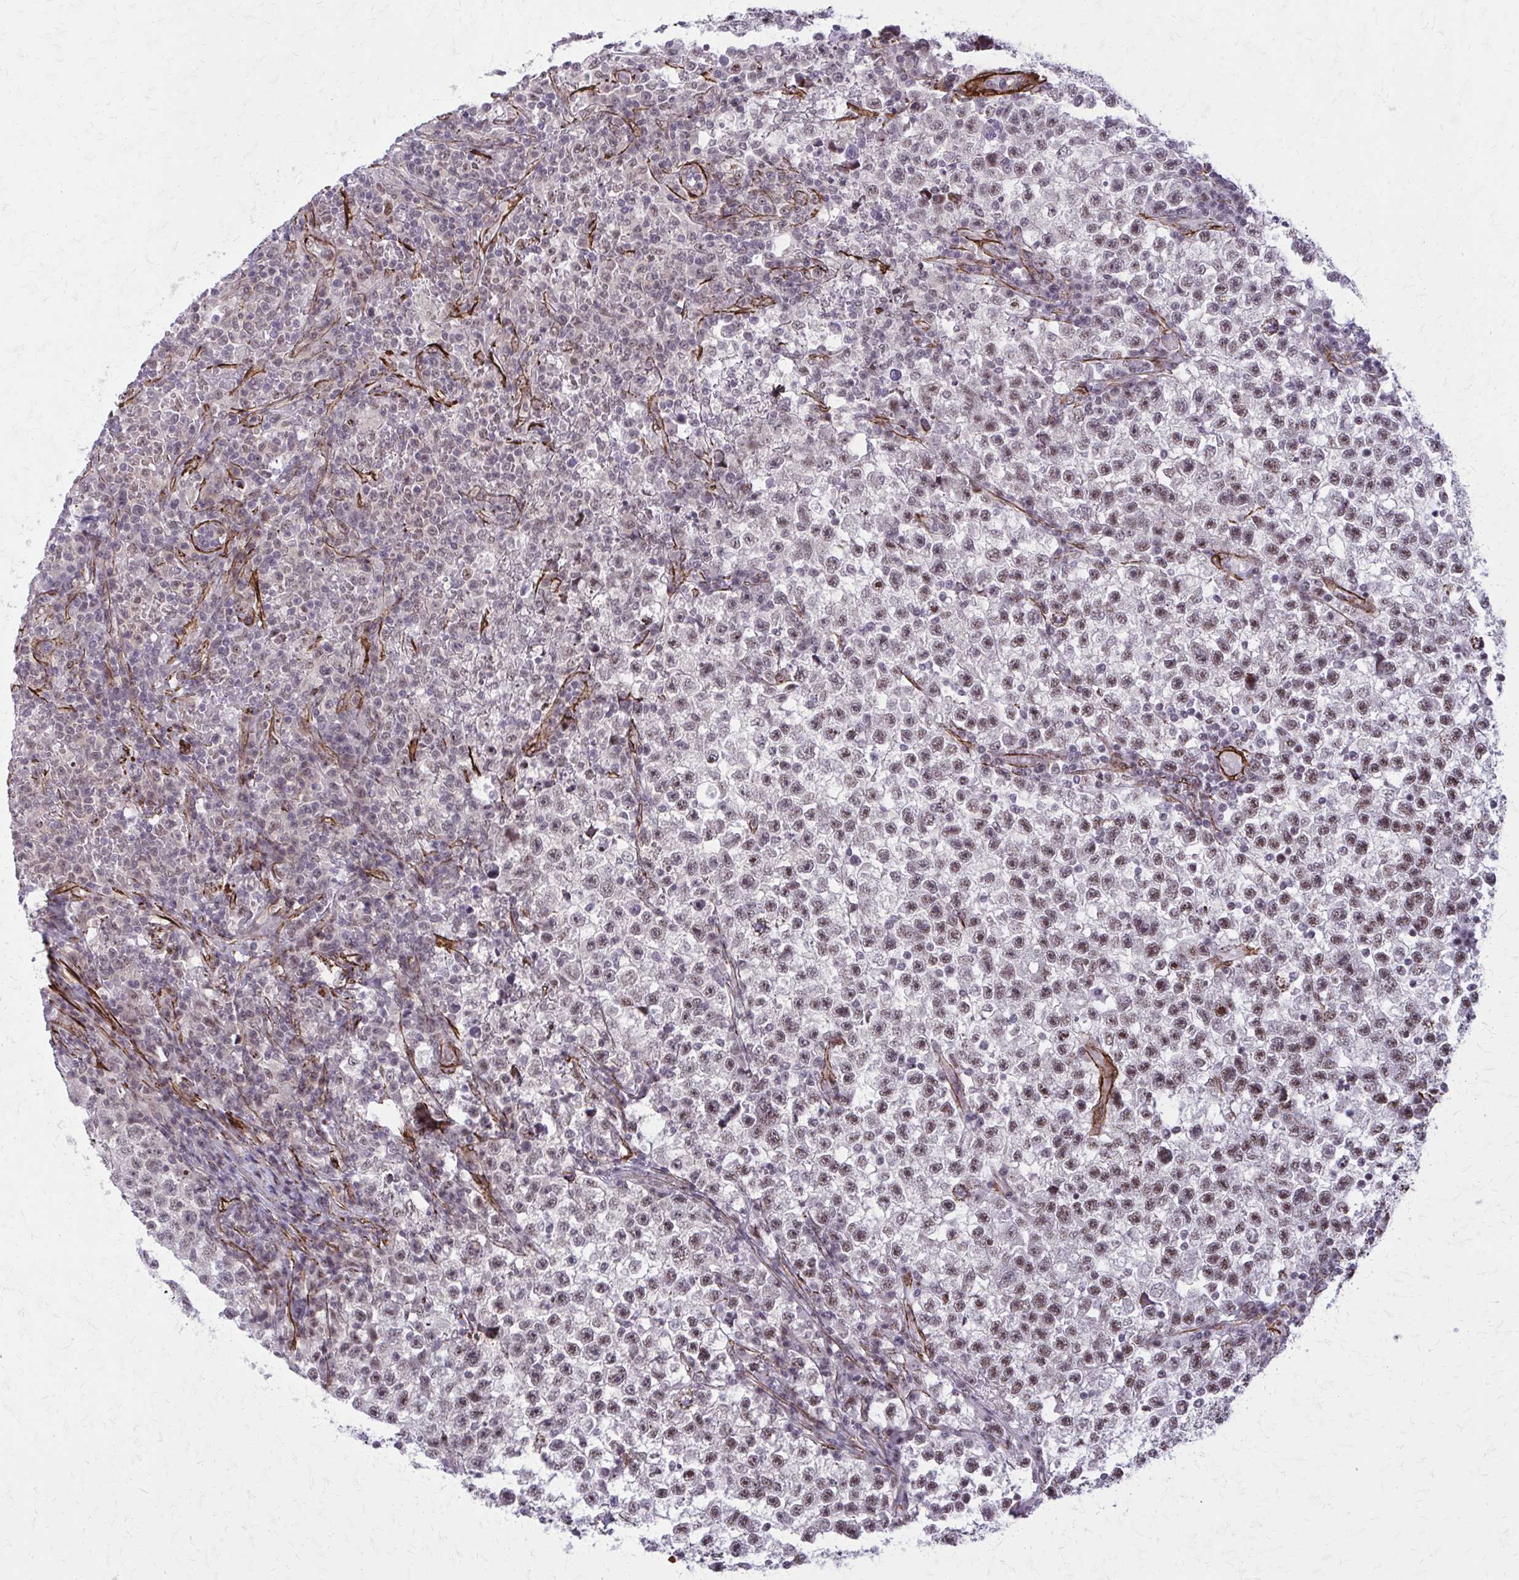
{"staining": {"intensity": "weak", "quantity": ">75%", "location": "nuclear"}, "tissue": "testis cancer", "cell_type": "Tumor cells", "image_type": "cancer", "snomed": [{"axis": "morphology", "description": "Seminoma, NOS"}, {"axis": "topography", "description": "Testis"}], "caption": "A brown stain highlights weak nuclear staining of a protein in human testis seminoma tumor cells.", "gene": "NRBF2", "patient": {"sex": "male", "age": 22}}